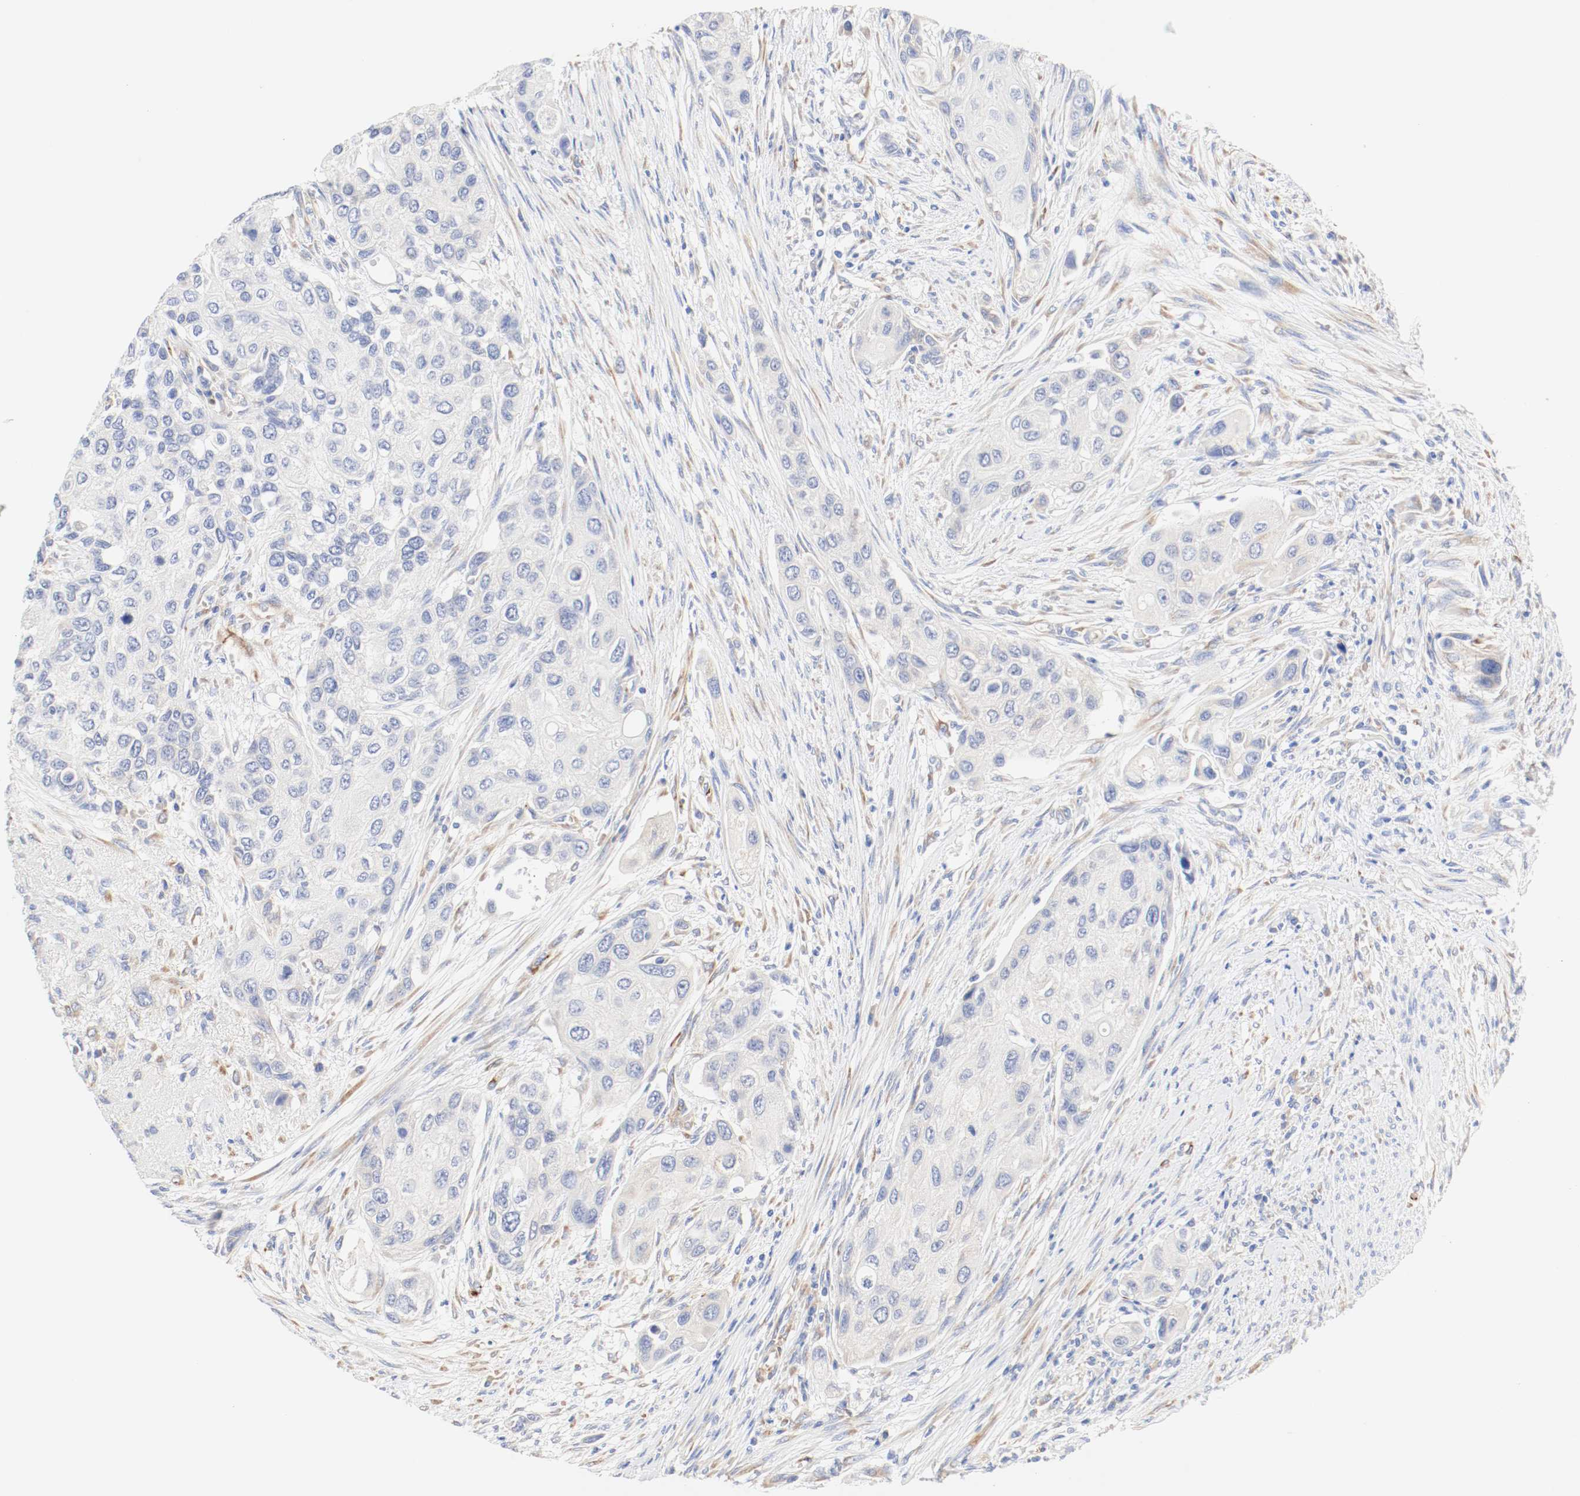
{"staining": {"intensity": "negative", "quantity": "none", "location": "none"}, "tissue": "urothelial cancer", "cell_type": "Tumor cells", "image_type": "cancer", "snomed": [{"axis": "morphology", "description": "Urothelial carcinoma, High grade"}, {"axis": "topography", "description": "Urinary bladder"}], "caption": "Immunohistochemical staining of human urothelial cancer exhibits no significant positivity in tumor cells.", "gene": "GIT1", "patient": {"sex": "female", "age": 56}}